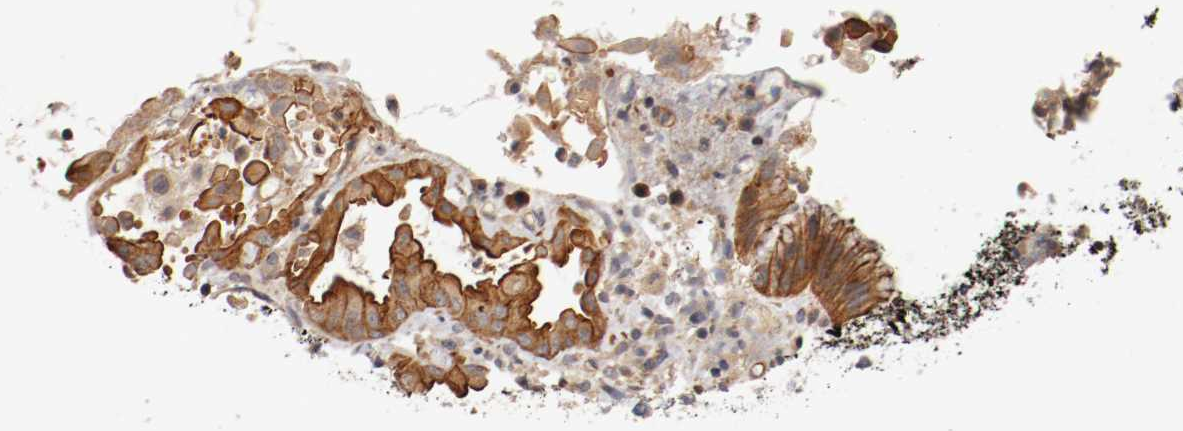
{"staining": {"intensity": "strong", "quantity": ">75%", "location": "cytoplasmic/membranous"}, "tissue": "liver cancer", "cell_type": "Tumor cells", "image_type": "cancer", "snomed": [{"axis": "morphology", "description": "Cholangiocarcinoma"}, {"axis": "topography", "description": "Liver"}], "caption": "A micrograph showing strong cytoplasmic/membranous staining in approximately >75% of tumor cells in liver cancer (cholangiocarcinoma), as visualized by brown immunohistochemical staining.", "gene": "TYK2", "patient": {"sex": "male", "age": 58}}